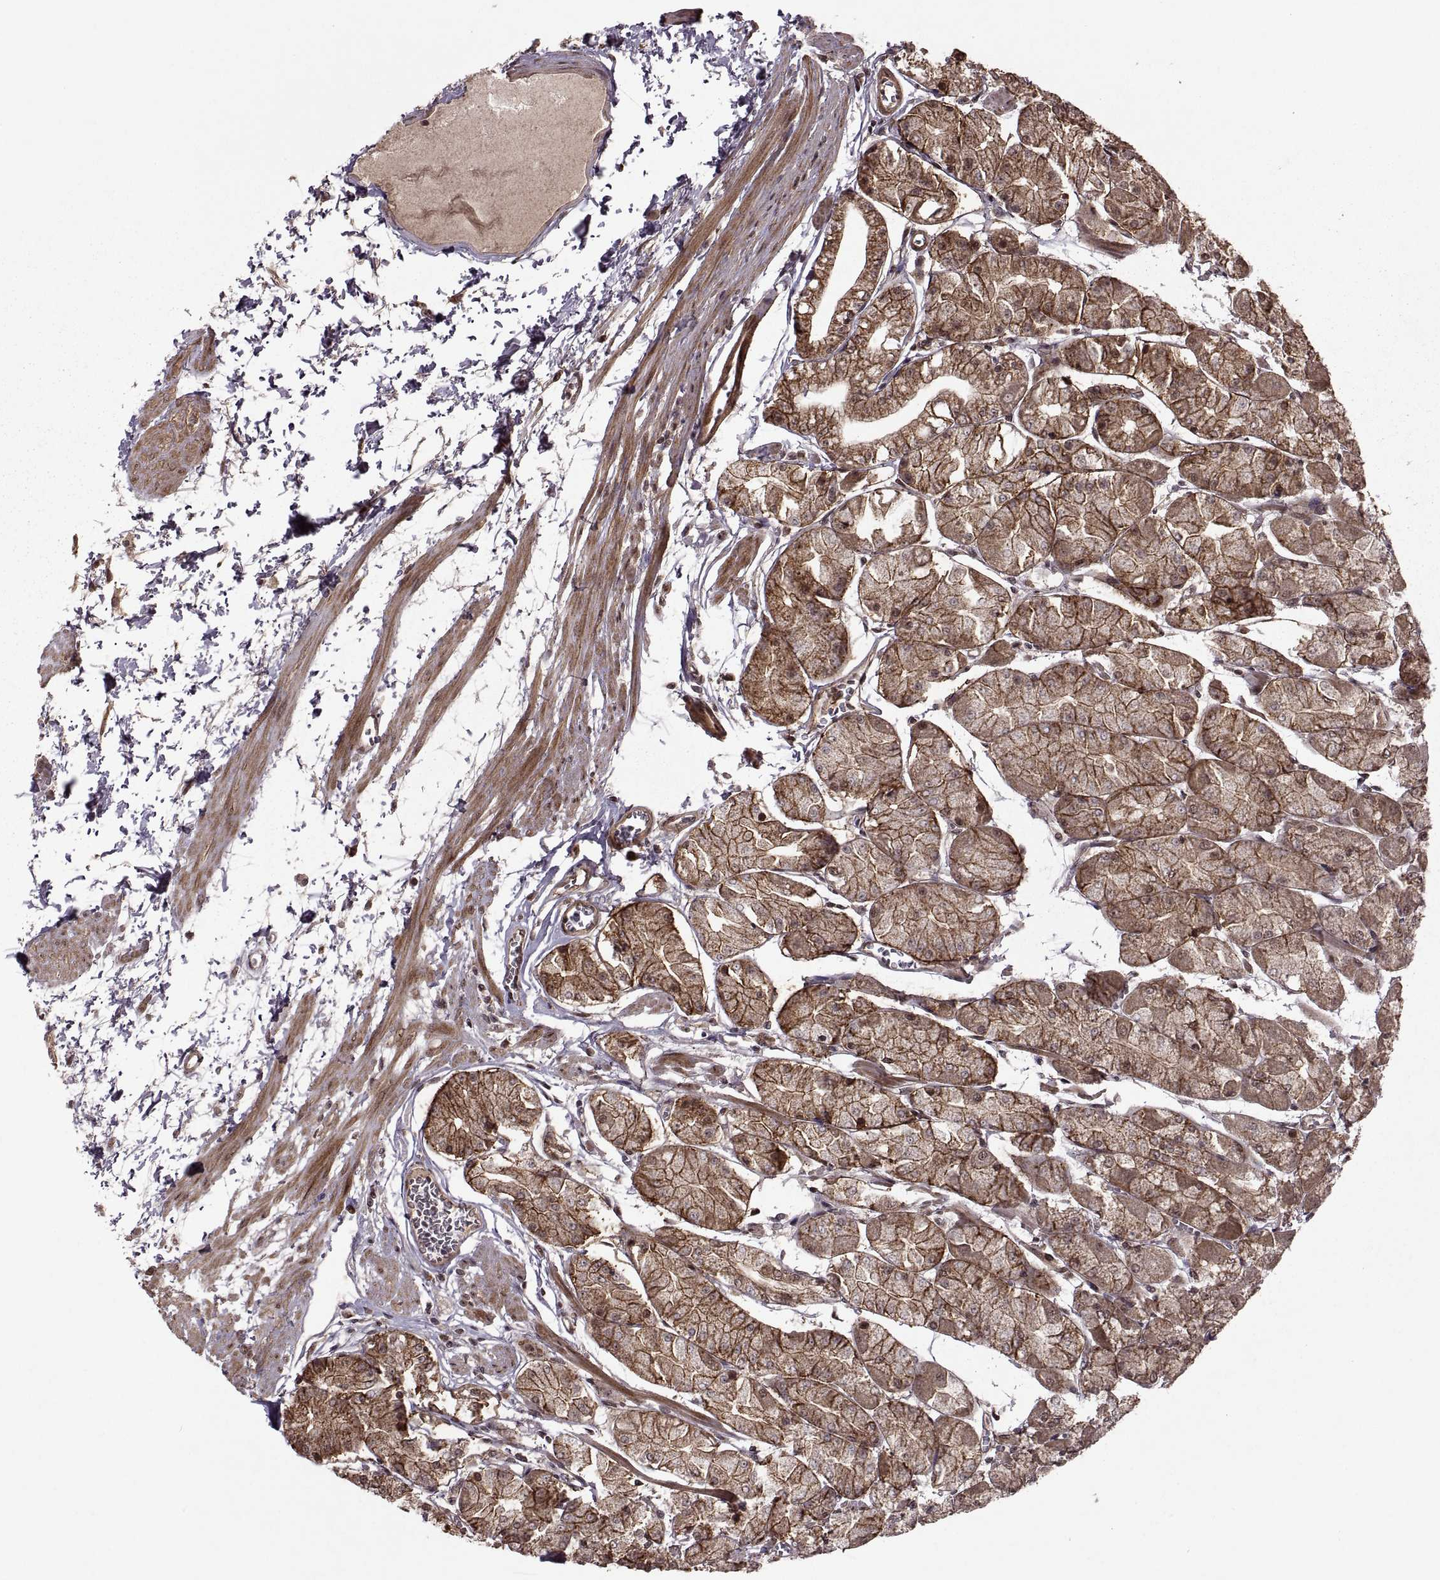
{"staining": {"intensity": "strong", "quantity": ">75%", "location": "cytoplasmic/membranous"}, "tissue": "stomach", "cell_type": "Glandular cells", "image_type": "normal", "snomed": [{"axis": "morphology", "description": "Normal tissue, NOS"}, {"axis": "topography", "description": "Stomach, upper"}], "caption": "The photomicrograph exhibits immunohistochemical staining of unremarkable stomach. There is strong cytoplasmic/membranous staining is appreciated in approximately >75% of glandular cells. Immunohistochemistry stains the protein in brown and the nuclei are stained blue.", "gene": "PTOV1", "patient": {"sex": "male", "age": 60}}